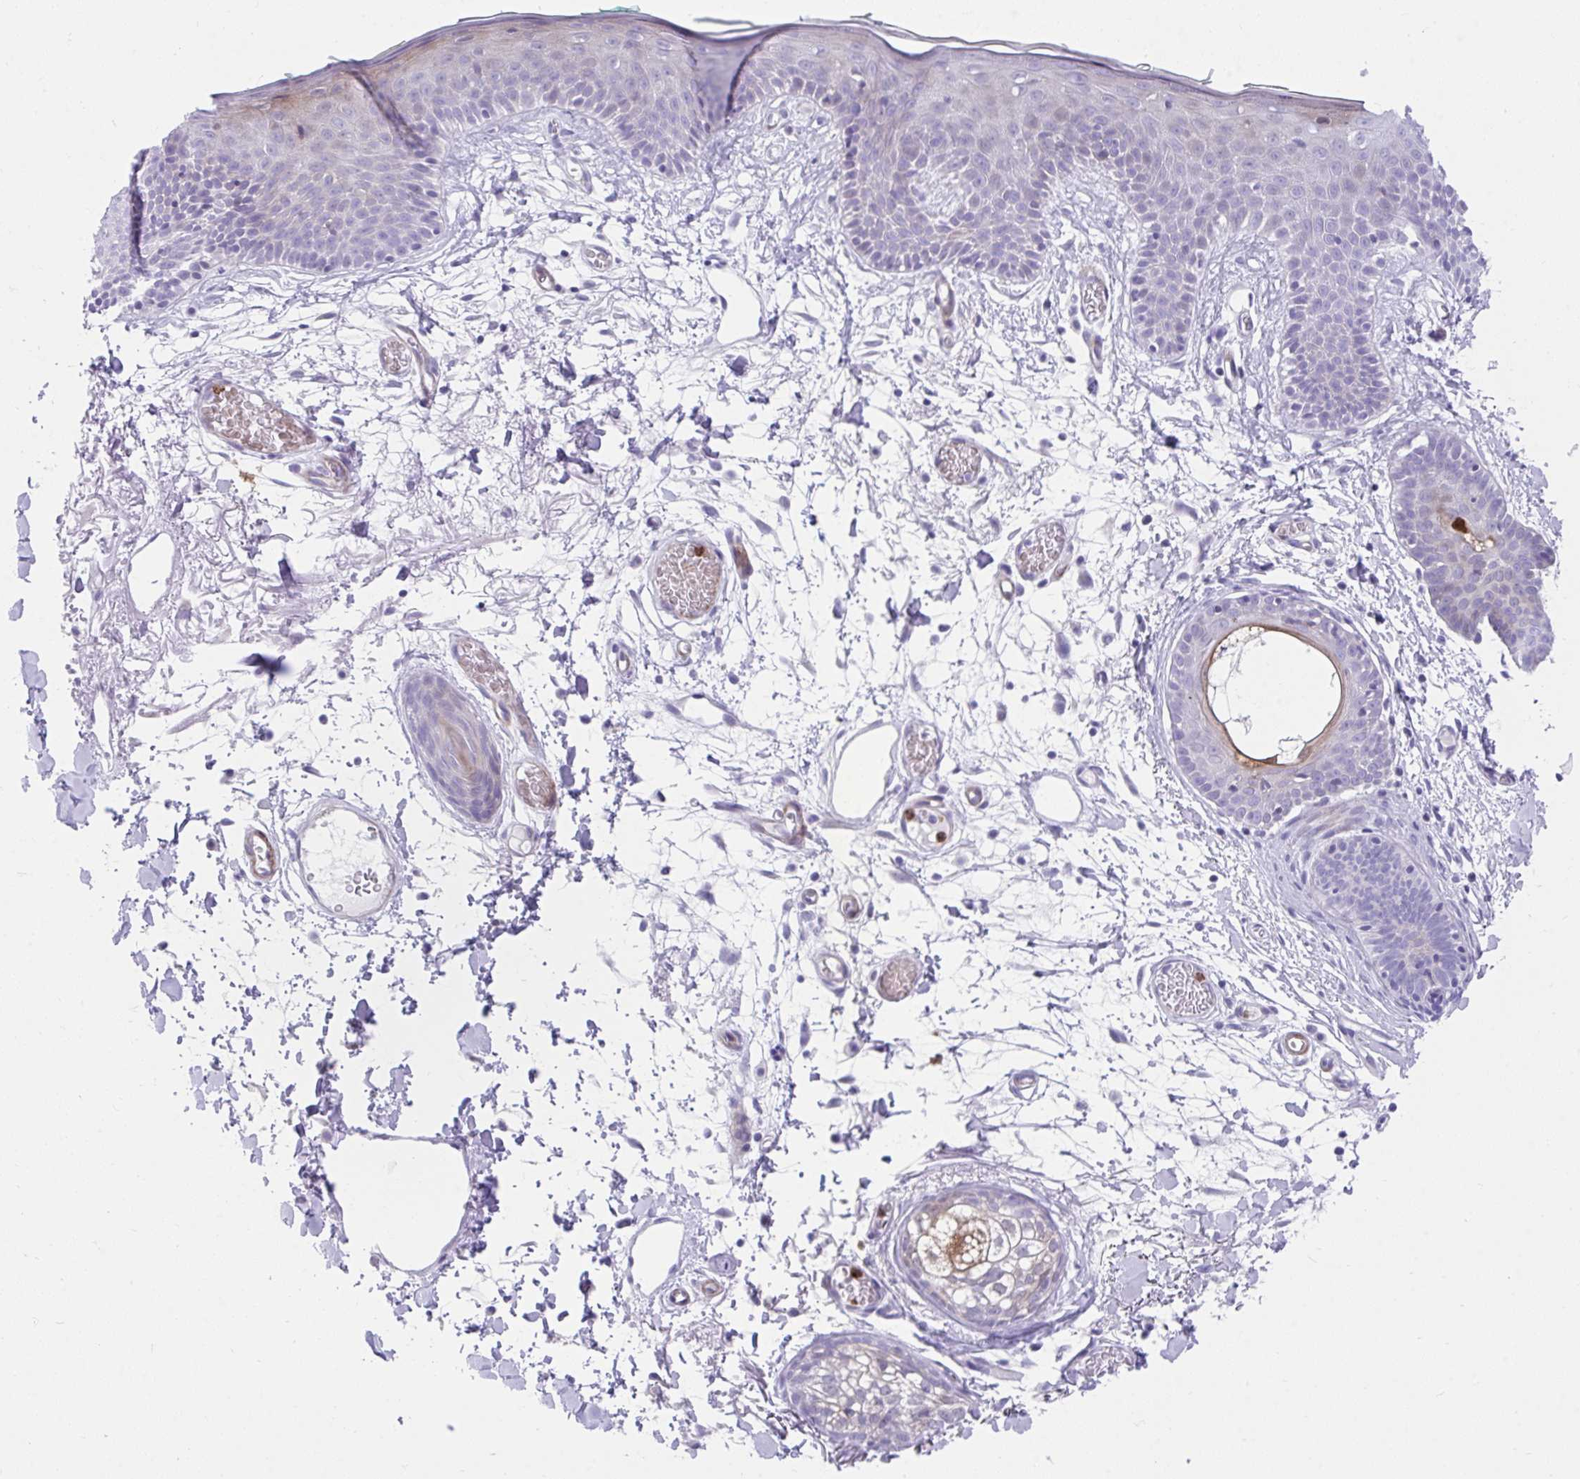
{"staining": {"intensity": "negative", "quantity": "none", "location": "none"}, "tissue": "skin", "cell_type": "Fibroblasts", "image_type": "normal", "snomed": [{"axis": "morphology", "description": "Normal tissue, NOS"}, {"axis": "topography", "description": "Skin"}], "caption": "DAB (3,3'-diaminobenzidine) immunohistochemical staining of benign skin demonstrates no significant positivity in fibroblasts. The staining was performed using DAB (3,3'-diaminobenzidine) to visualize the protein expression in brown, while the nuclei were stained in blue with hematoxylin (Magnification: 20x).", "gene": "CSTB", "patient": {"sex": "male", "age": 79}}